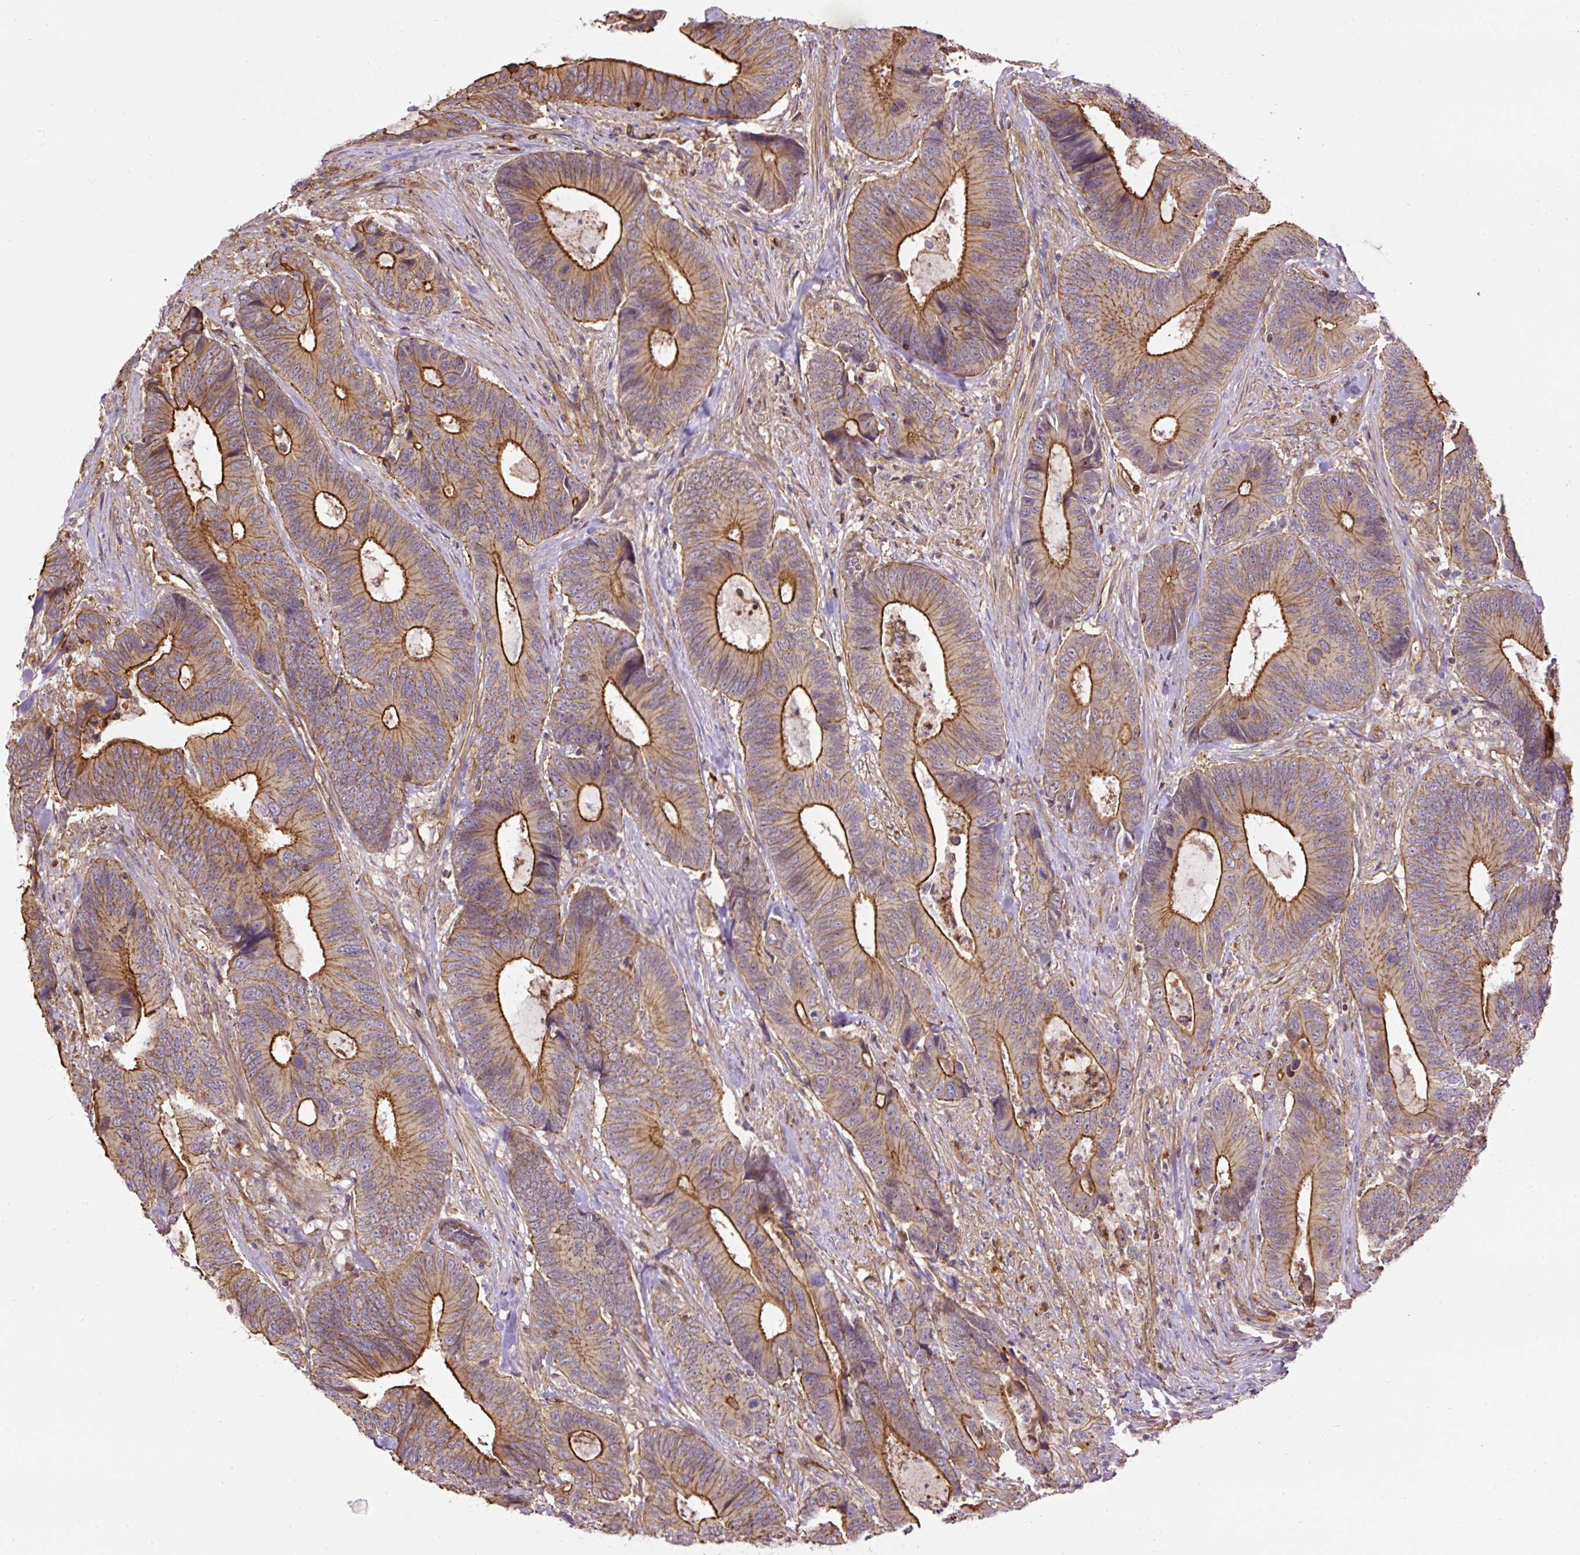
{"staining": {"intensity": "moderate", "quantity": ">75%", "location": "cytoplasmic/membranous"}, "tissue": "colorectal cancer", "cell_type": "Tumor cells", "image_type": "cancer", "snomed": [{"axis": "morphology", "description": "Adenocarcinoma, NOS"}, {"axis": "topography", "description": "Colon"}], "caption": "This image demonstrates adenocarcinoma (colorectal) stained with immunohistochemistry (IHC) to label a protein in brown. The cytoplasmic/membranous of tumor cells show moderate positivity for the protein. Nuclei are counter-stained blue.", "gene": "B3GALT5", "patient": {"sex": "male", "age": 87}}